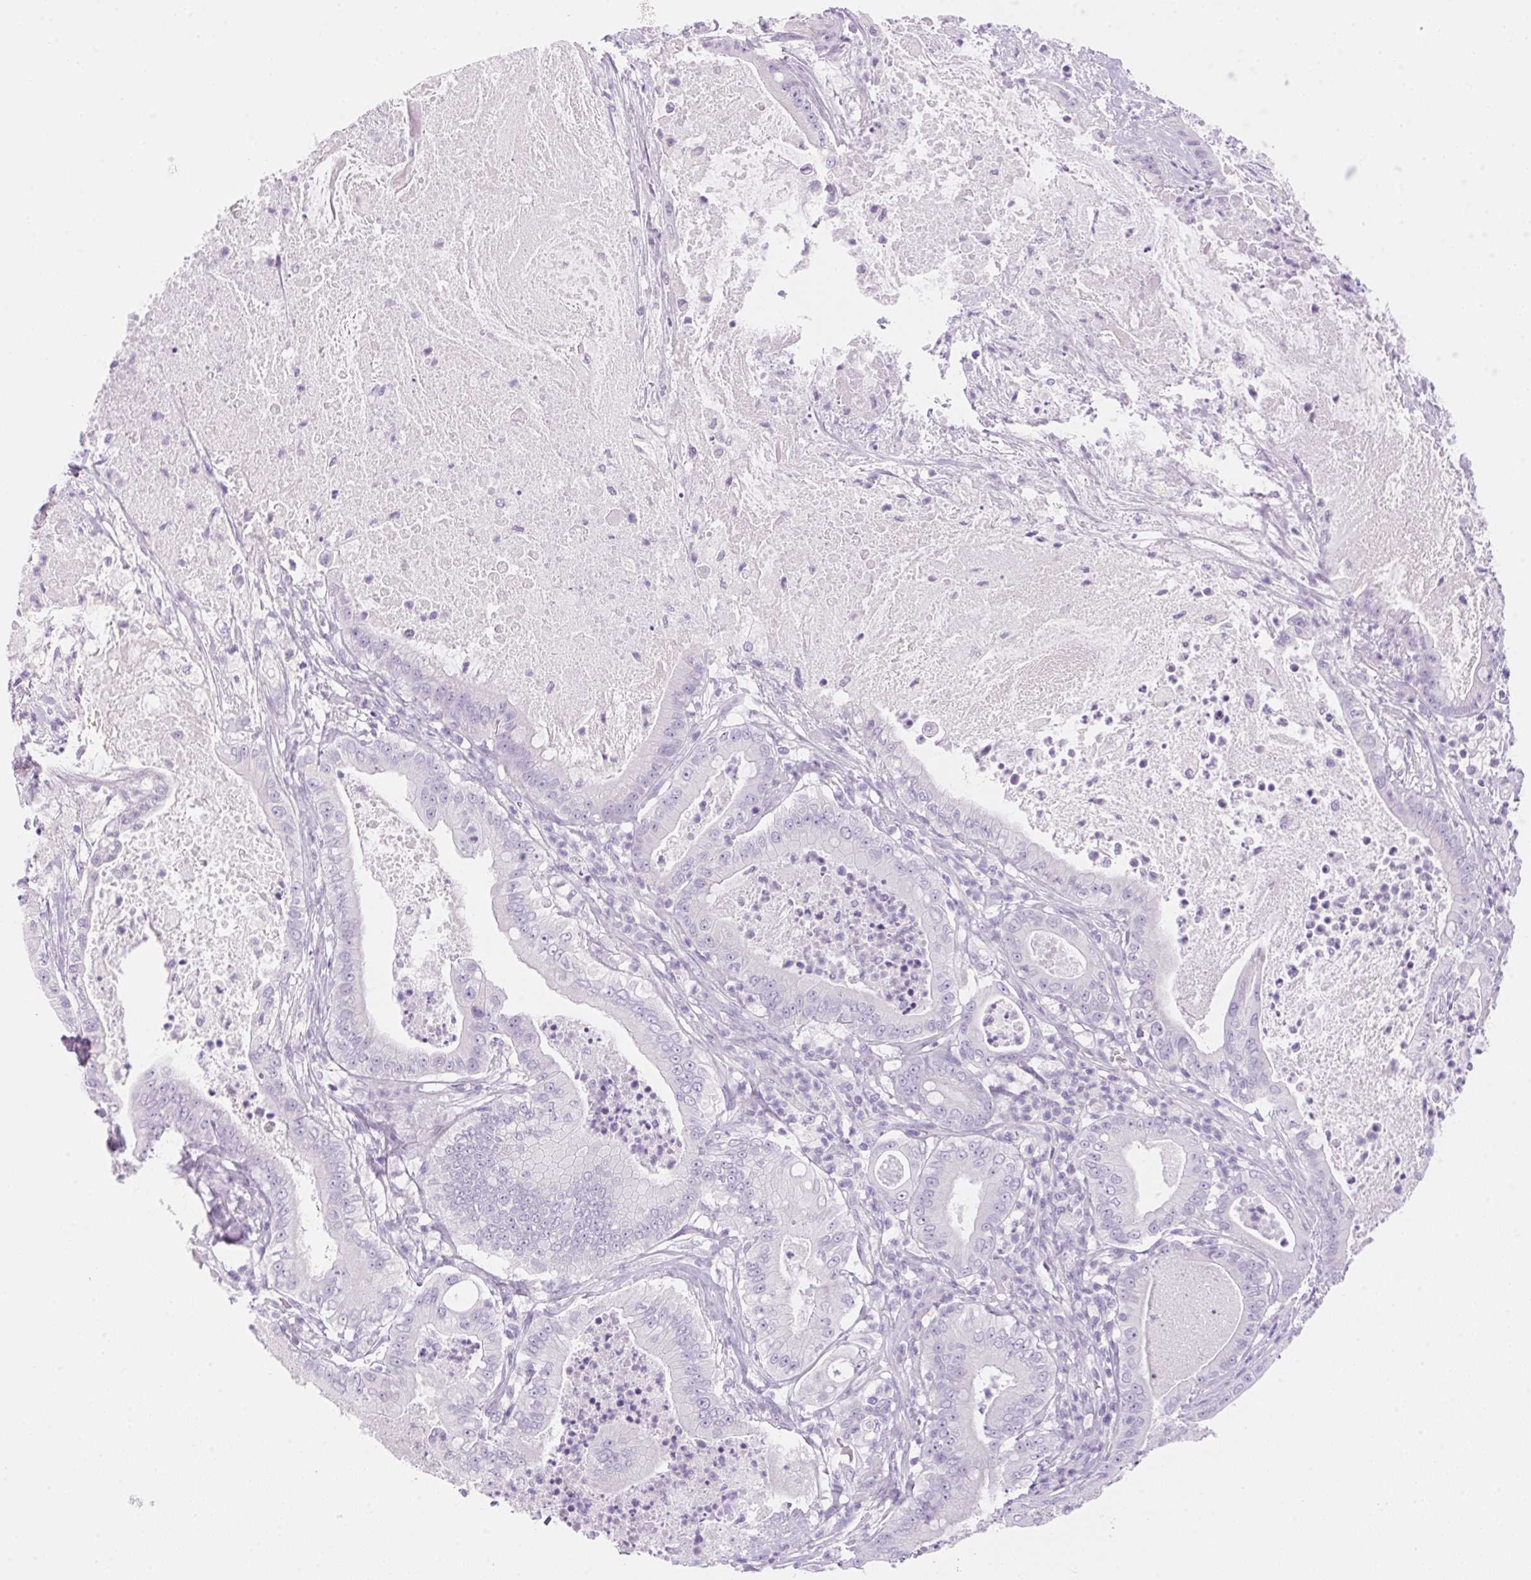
{"staining": {"intensity": "negative", "quantity": "none", "location": "none"}, "tissue": "pancreatic cancer", "cell_type": "Tumor cells", "image_type": "cancer", "snomed": [{"axis": "morphology", "description": "Adenocarcinoma, NOS"}, {"axis": "topography", "description": "Pancreas"}], "caption": "This is an IHC histopathology image of human adenocarcinoma (pancreatic). There is no staining in tumor cells.", "gene": "DHCR24", "patient": {"sex": "male", "age": 71}}